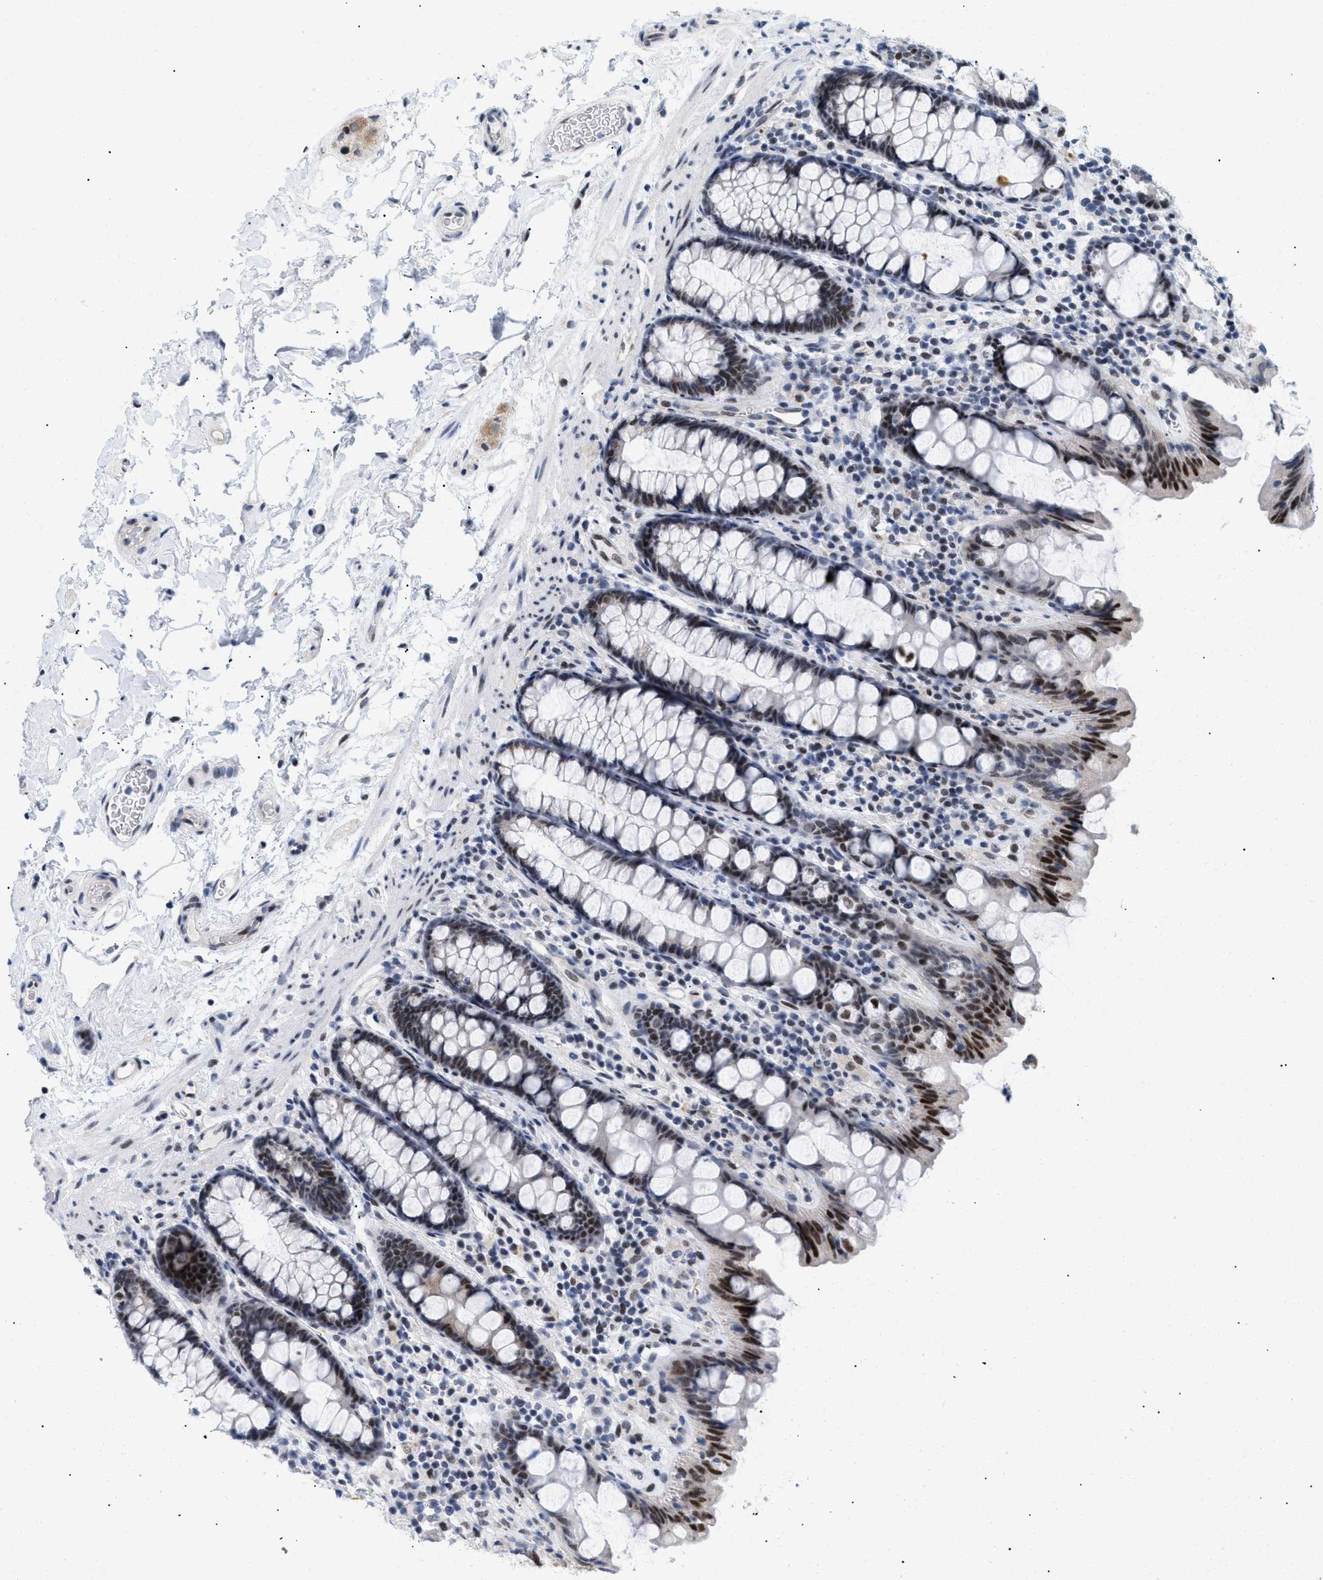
{"staining": {"intensity": "weak", "quantity": "25%-75%", "location": "nuclear"}, "tissue": "colon", "cell_type": "Endothelial cells", "image_type": "normal", "snomed": [{"axis": "morphology", "description": "Normal tissue, NOS"}, {"axis": "topography", "description": "Colon"}], "caption": "DAB (3,3'-diaminobenzidine) immunohistochemical staining of unremarkable colon demonstrates weak nuclear protein expression in about 25%-75% of endothelial cells. The staining was performed using DAB, with brown indicating positive protein expression. Nuclei are stained blue with hematoxylin.", "gene": "PPARD", "patient": {"sex": "female", "age": 80}}